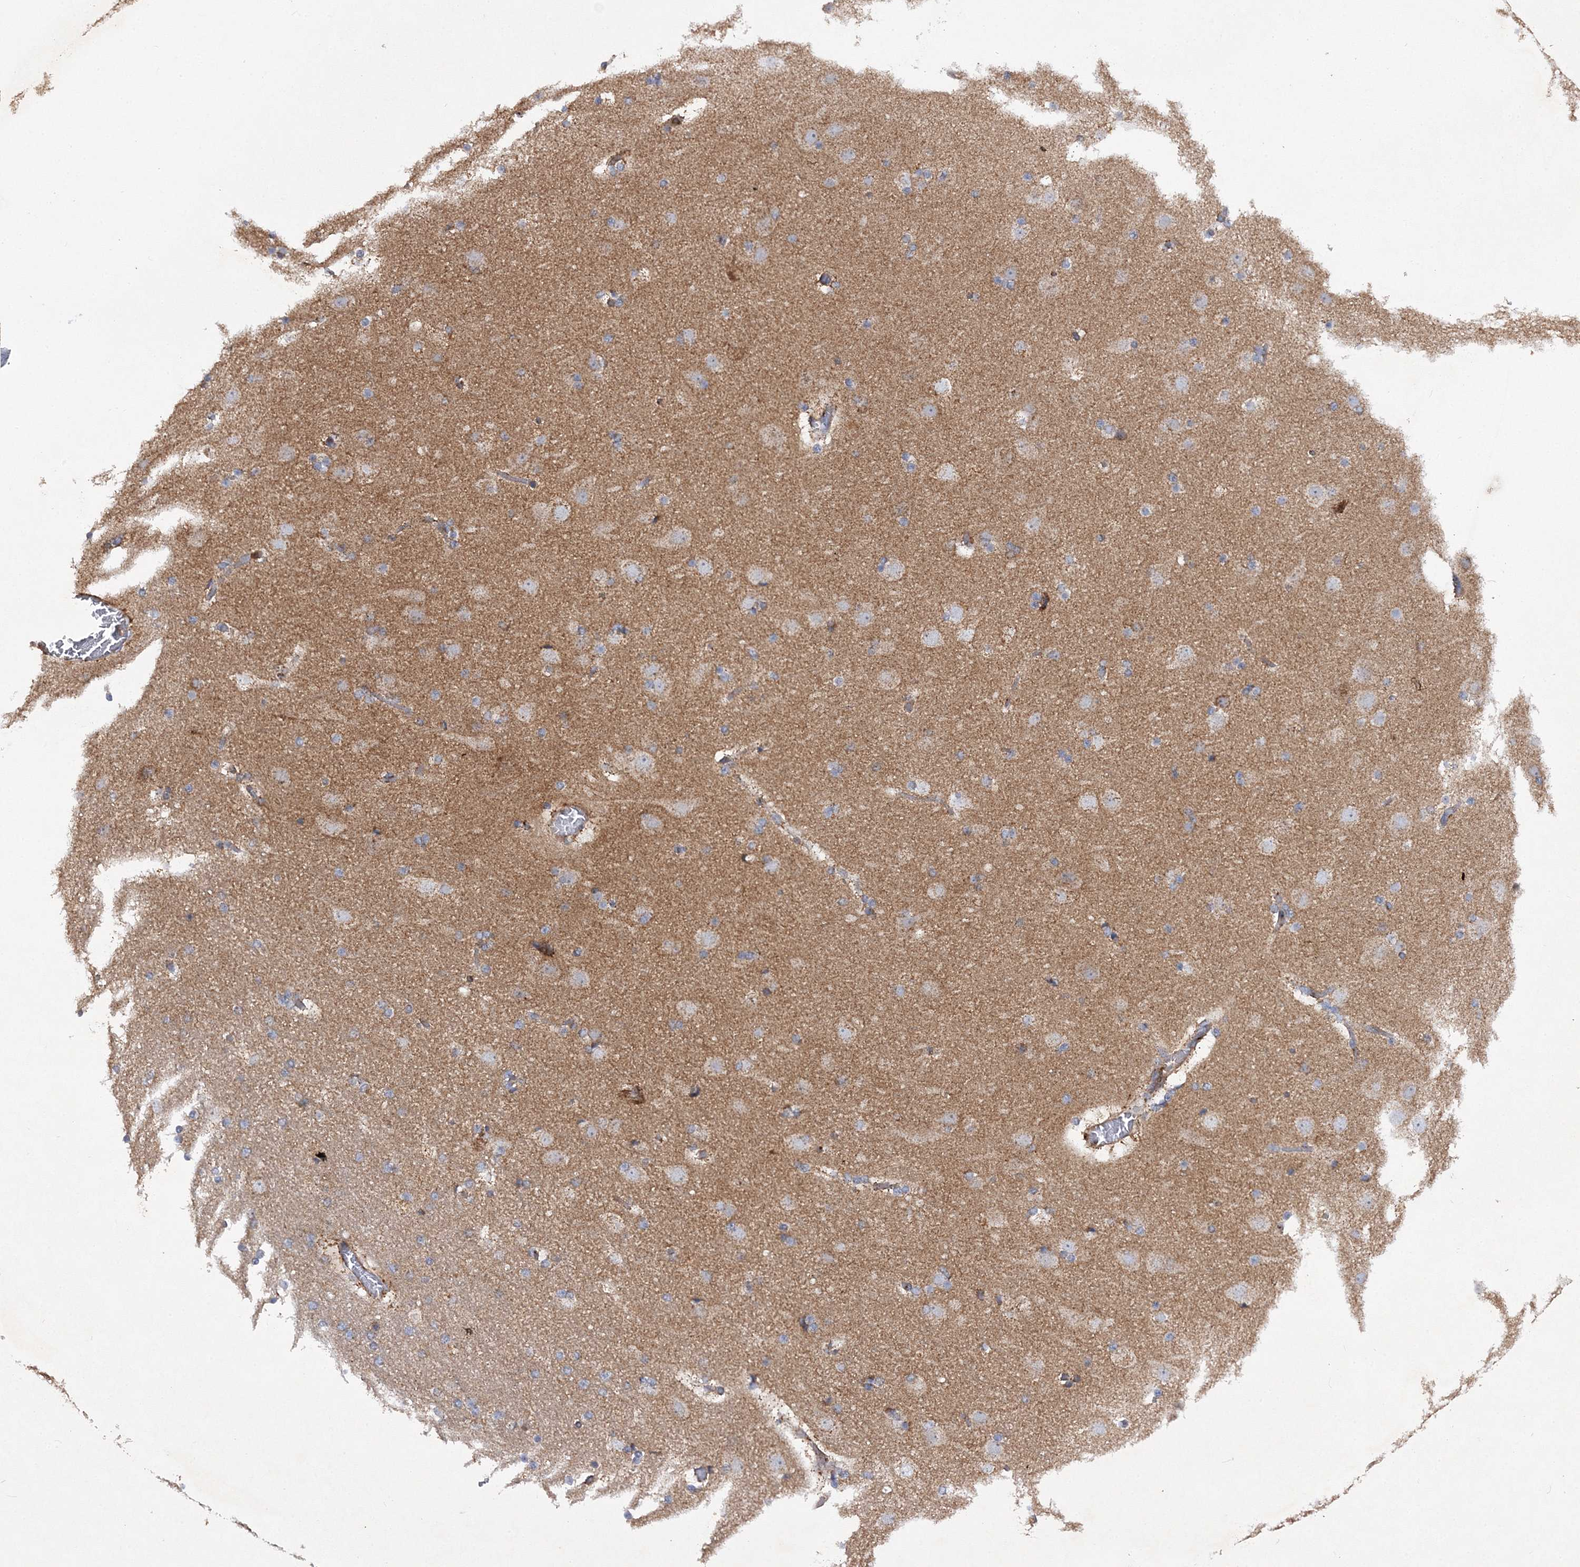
{"staining": {"intensity": "moderate", "quantity": ">75%", "location": "cytoplasmic/membranous"}, "tissue": "cerebral cortex", "cell_type": "Endothelial cells", "image_type": "normal", "snomed": [{"axis": "morphology", "description": "Normal tissue, NOS"}, {"axis": "topography", "description": "Cerebral cortex"}], "caption": "A high-resolution photomicrograph shows immunohistochemistry (IHC) staining of benign cerebral cortex, which reveals moderate cytoplasmic/membranous staining in approximately >75% of endothelial cells.", "gene": "DNAJC13", "patient": {"sex": "male", "age": 57}}